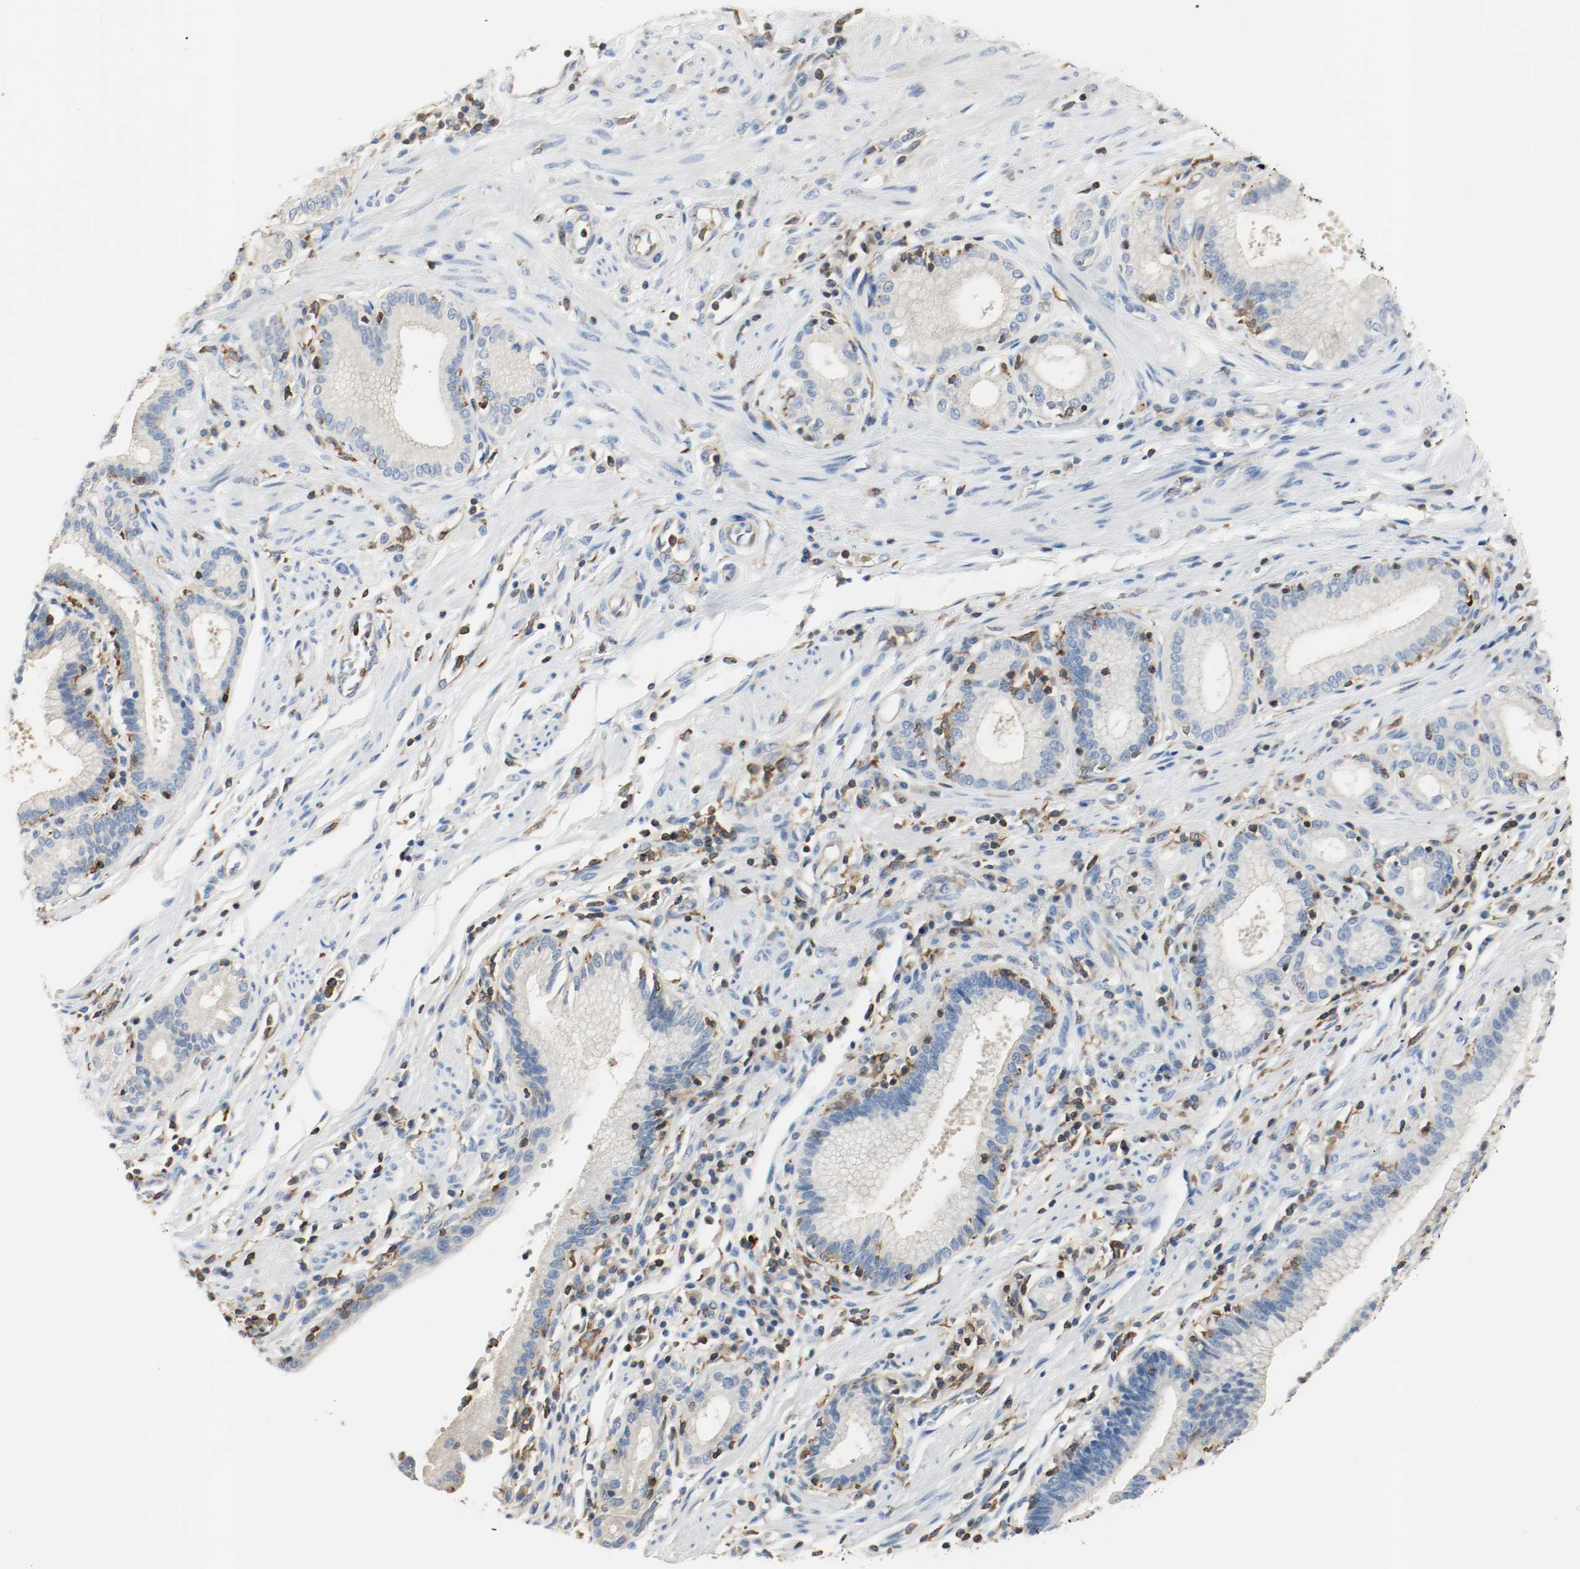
{"staining": {"intensity": "negative", "quantity": "none", "location": "none"}, "tissue": "pancreatic cancer", "cell_type": "Tumor cells", "image_type": "cancer", "snomed": [{"axis": "morphology", "description": "Adenocarcinoma, NOS"}, {"axis": "topography", "description": "Pancreas"}], "caption": "Protein analysis of pancreatic adenocarcinoma shows no significant staining in tumor cells. (DAB immunohistochemistry, high magnification).", "gene": "ARPC1B", "patient": {"sex": "female", "age": 48}}